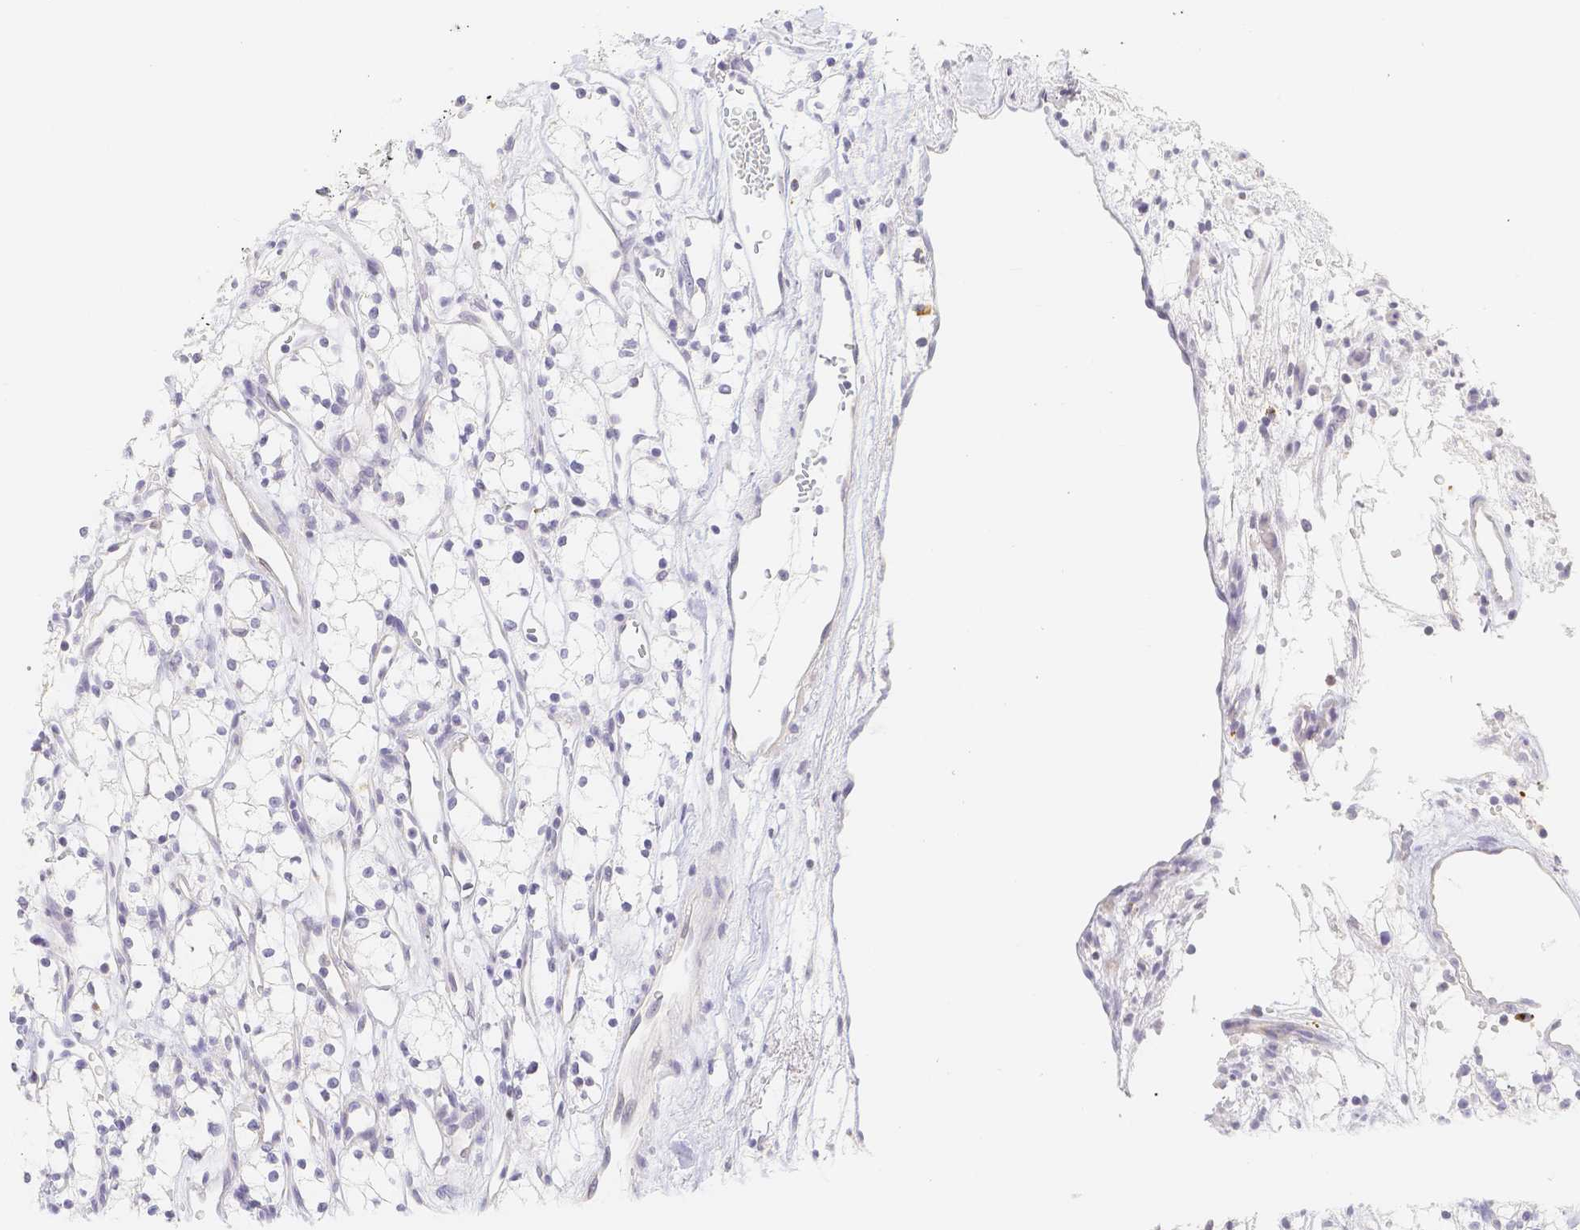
{"staining": {"intensity": "negative", "quantity": "none", "location": "none"}, "tissue": "renal cancer", "cell_type": "Tumor cells", "image_type": "cancer", "snomed": [{"axis": "morphology", "description": "Adenocarcinoma, NOS"}, {"axis": "topography", "description": "Kidney"}], "caption": "DAB (3,3'-diaminobenzidine) immunohistochemical staining of human adenocarcinoma (renal) shows no significant expression in tumor cells.", "gene": "PADI4", "patient": {"sex": "male", "age": 59}}